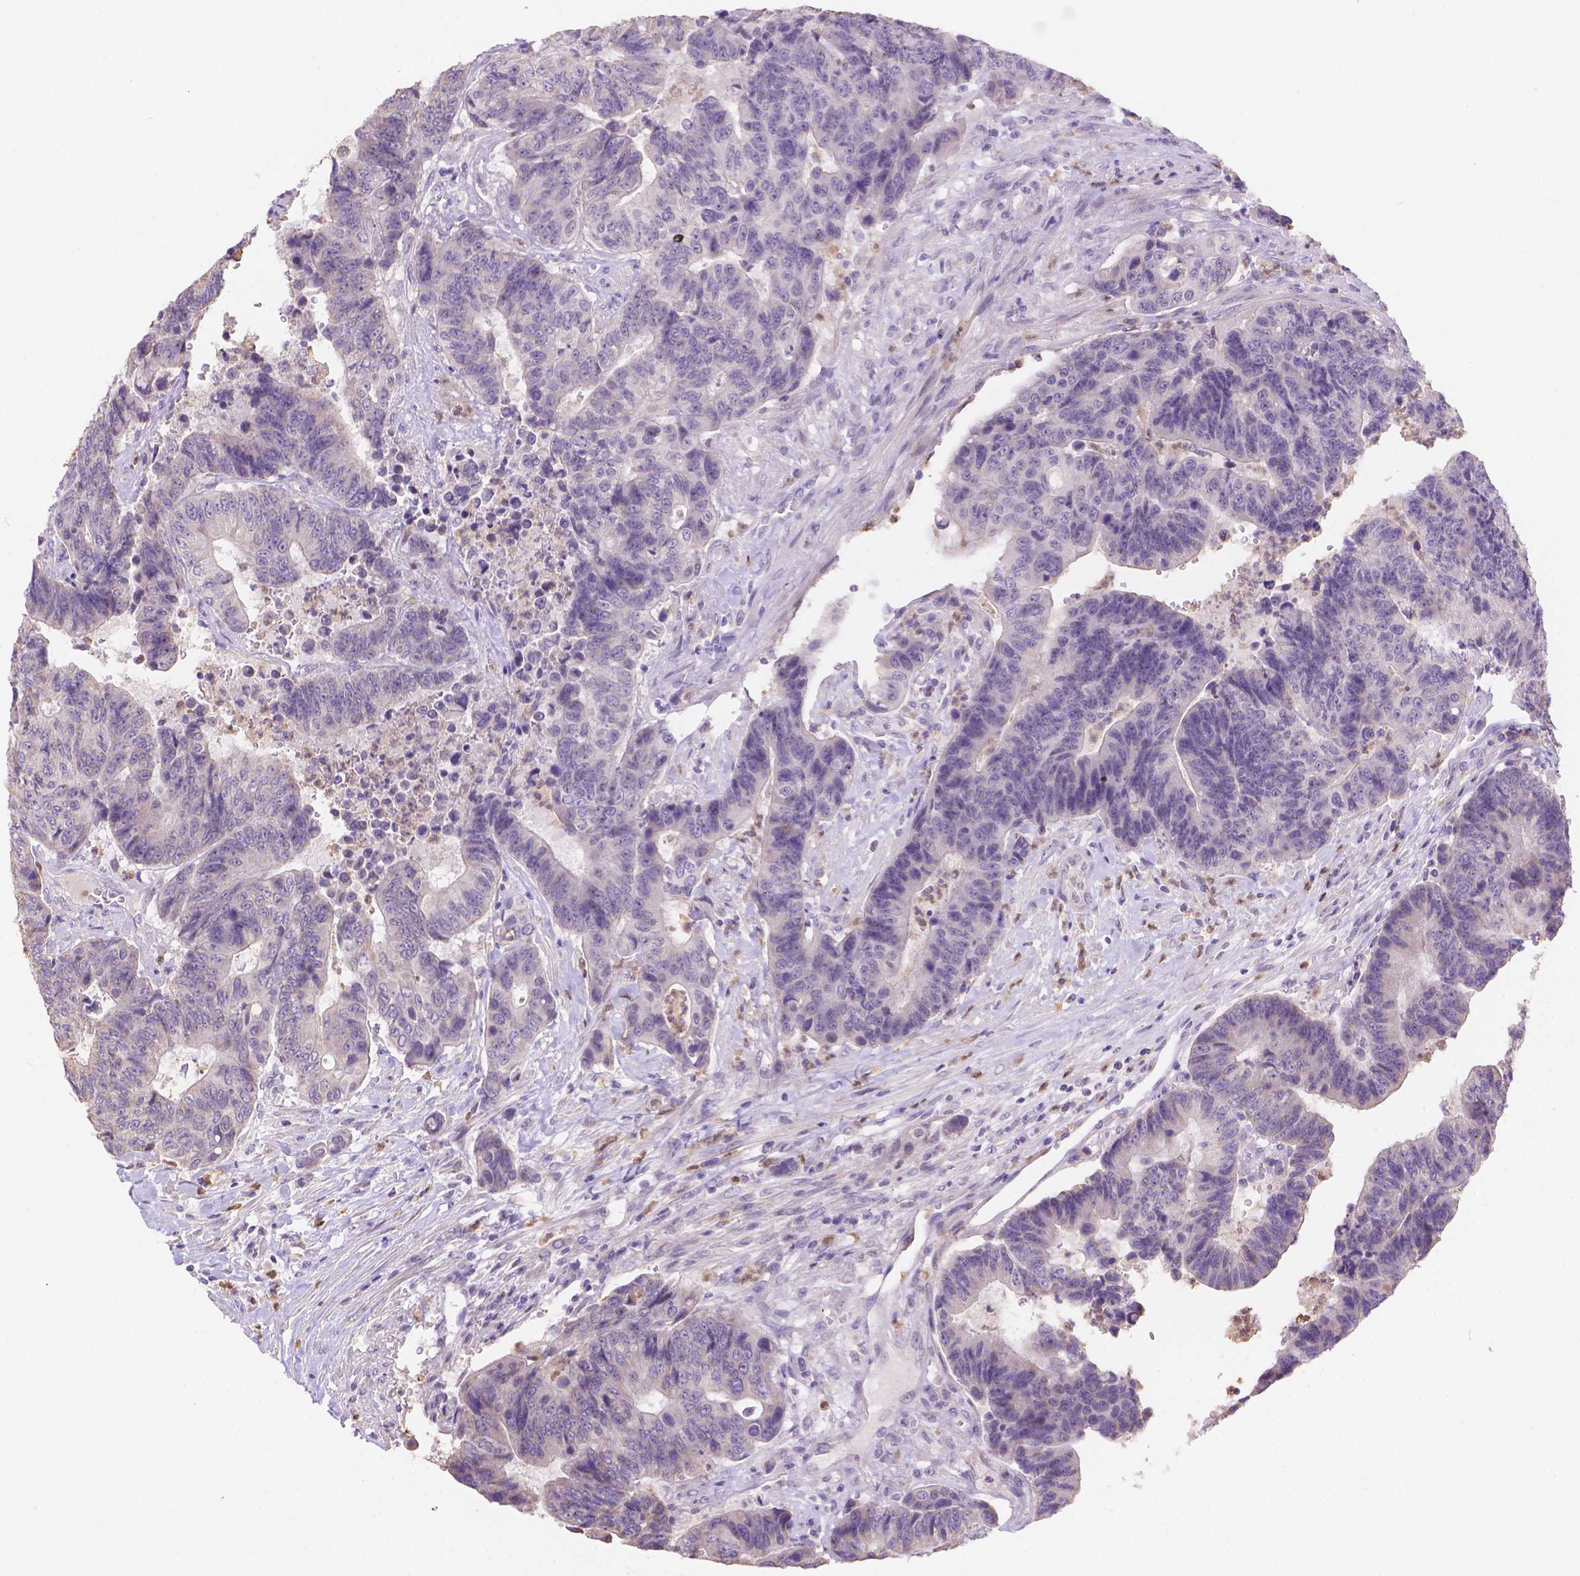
{"staining": {"intensity": "negative", "quantity": "none", "location": "none"}, "tissue": "colorectal cancer", "cell_type": "Tumor cells", "image_type": "cancer", "snomed": [{"axis": "morphology", "description": "Adenocarcinoma, NOS"}, {"axis": "topography", "description": "Colon"}], "caption": "The immunohistochemistry histopathology image has no significant positivity in tumor cells of adenocarcinoma (colorectal) tissue.", "gene": "NXPE2", "patient": {"sex": "female", "age": 48}}